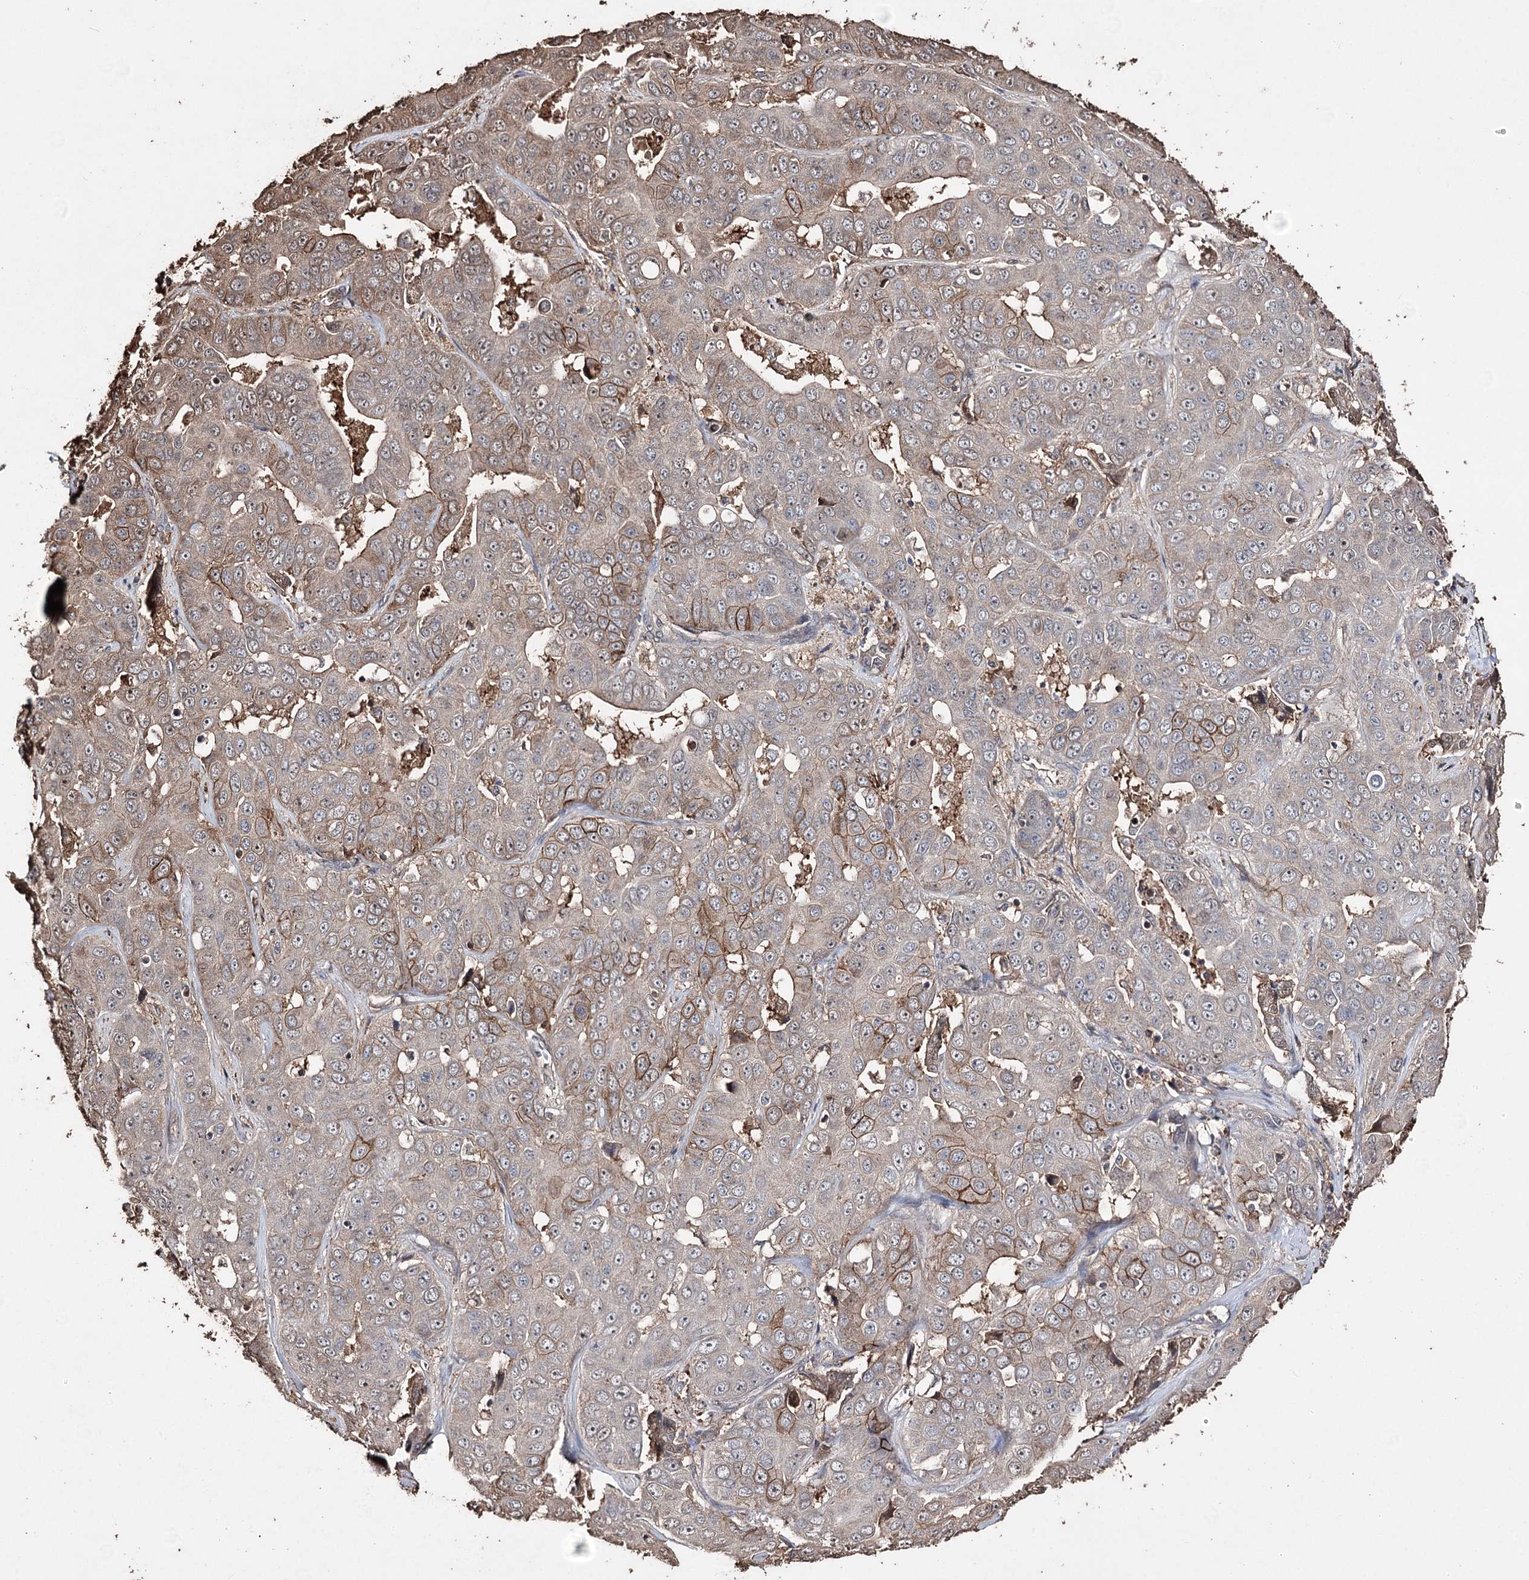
{"staining": {"intensity": "moderate", "quantity": "<25%", "location": "cytoplasmic/membranous"}, "tissue": "liver cancer", "cell_type": "Tumor cells", "image_type": "cancer", "snomed": [{"axis": "morphology", "description": "Cholangiocarcinoma"}, {"axis": "topography", "description": "Liver"}], "caption": "An immunohistochemistry photomicrograph of tumor tissue is shown. Protein staining in brown labels moderate cytoplasmic/membranous positivity in liver cholangiocarcinoma within tumor cells. The staining was performed using DAB to visualize the protein expression in brown, while the nuclei were stained in blue with hematoxylin (Magnification: 20x).", "gene": "ZNF662", "patient": {"sex": "female", "age": 52}}